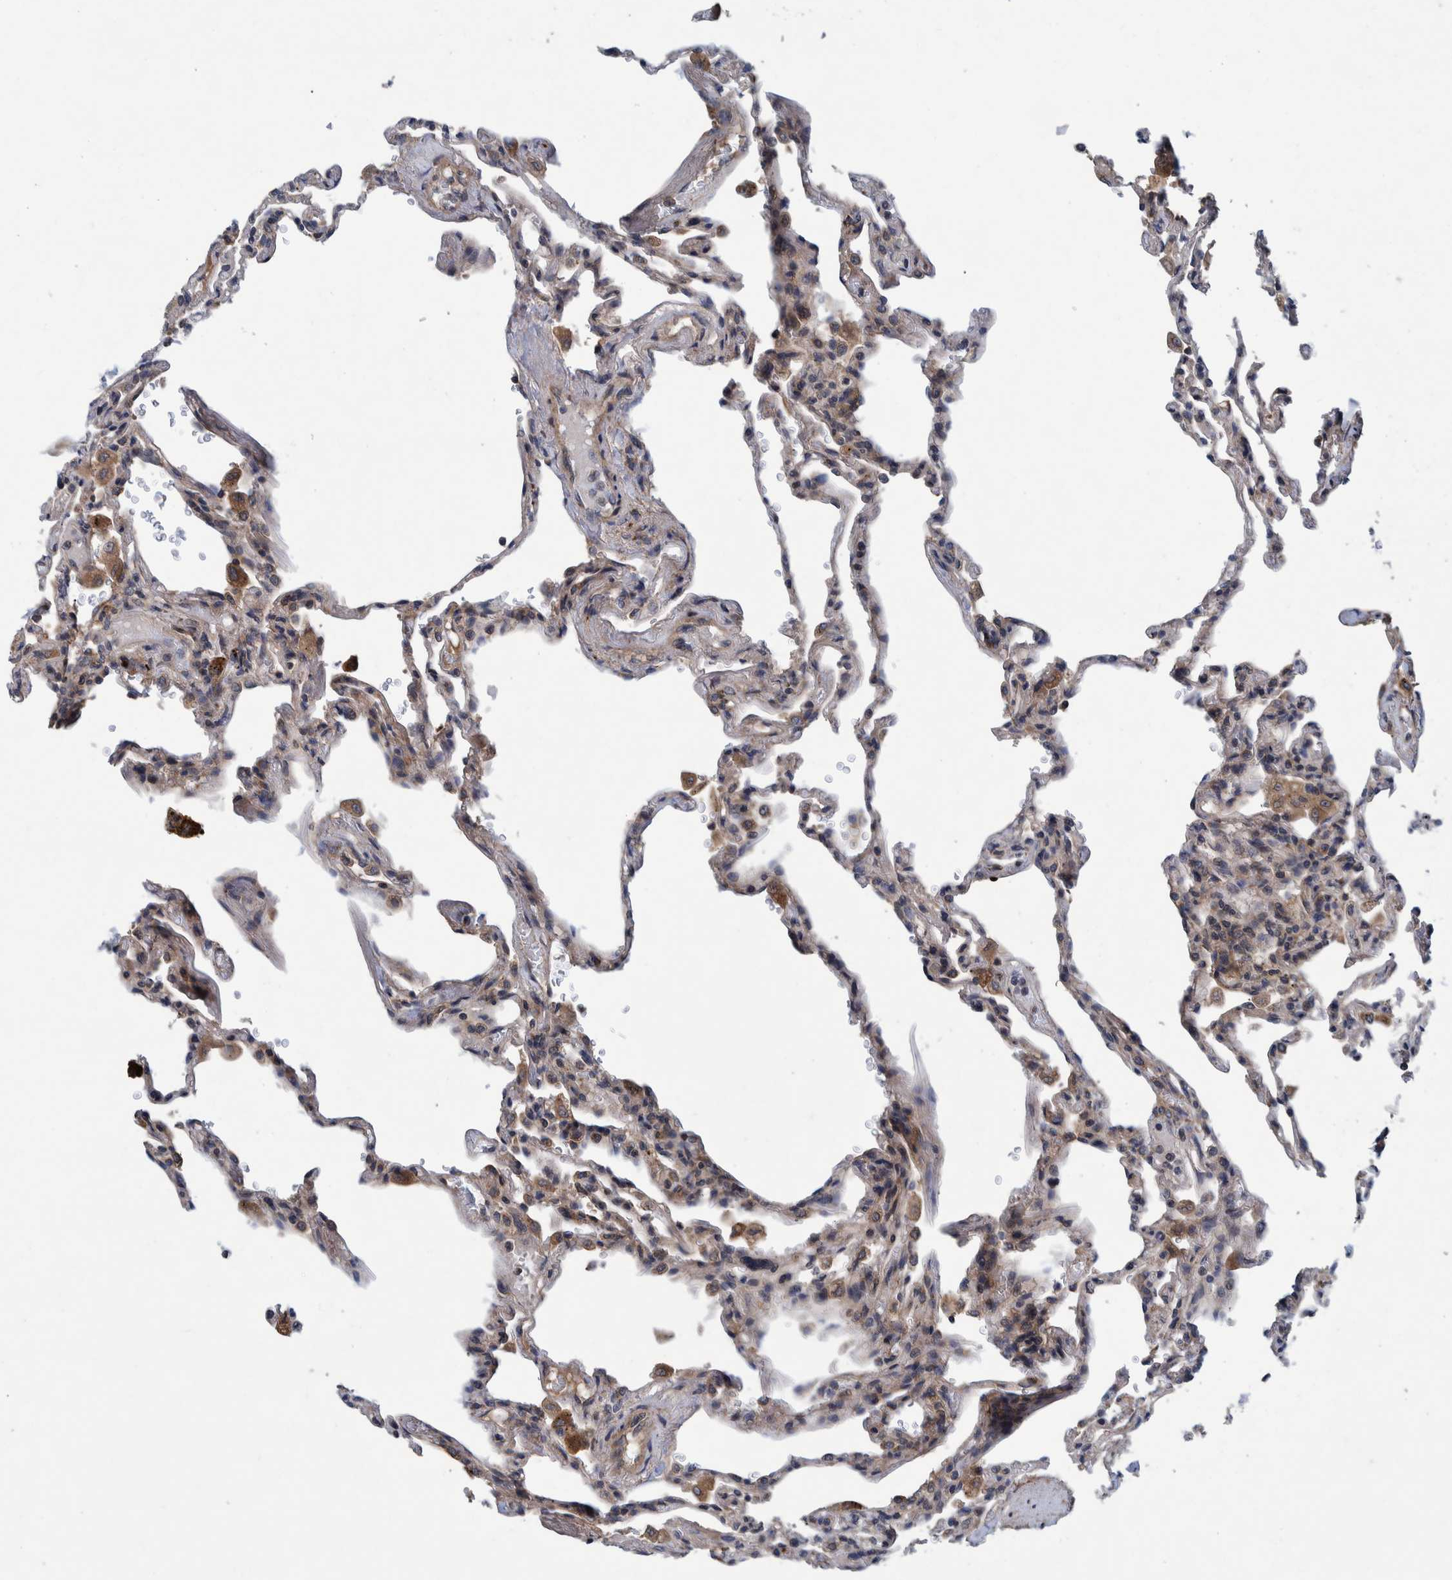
{"staining": {"intensity": "weak", "quantity": "<25%", "location": "cytoplasmic/membranous"}, "tissue": "lung", "cell_type": "Alveolar cells", "image_type": "normal", "snomed": [{"axis": "morphology", "description": "Normal tissue, NOS"}, {"axis": "topography", "description": "Lung"}], "caption": "Alveolar cells show no significant staining in unremarkable lung.", "gene": "ITIH3", "patient": {"sex": "male", "age": 59}}